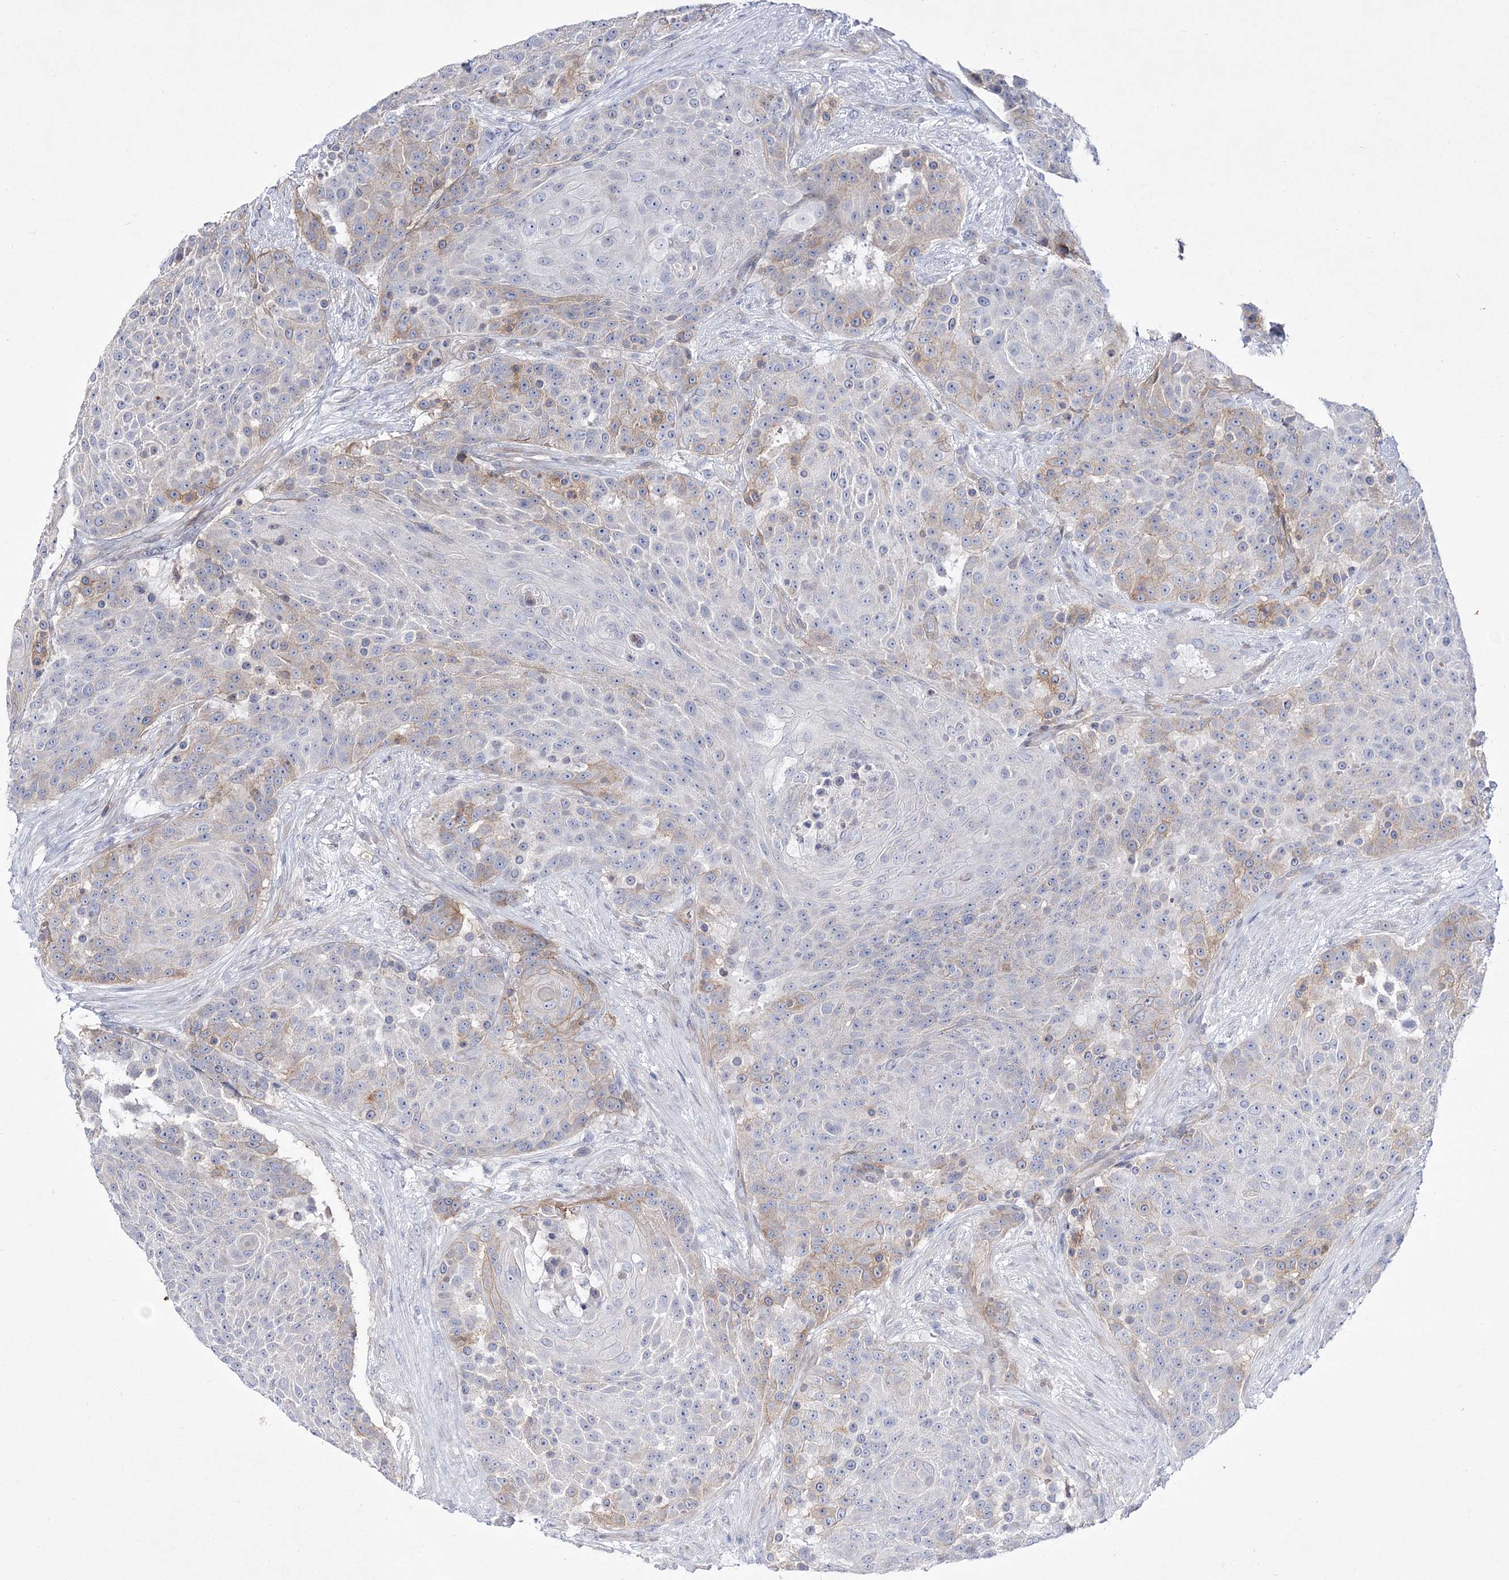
{"staining": {"intensity": "moderate", "quantity": "<25%", "location": "cytoplasmic/membranous"}, "tissue": "urothelial cancer", "cell_type": "Tumor cells", "image_type": "cancer", "snomed": [{"axis": "morphology", "description": "Urothelial carcinoma, High grade"}, {"axis": "topography", "description": "Urinary bladder"}], "caption": "Immunohistochemistry image of urothelial carcinoma (high-grade) stained for a protein (brown), which shows low levels of moderate cytoplasmic/membranous staining in about <25% of tumor cells.", "gene": "ANO1", "patient": {"sex": "female", "age": 63}}